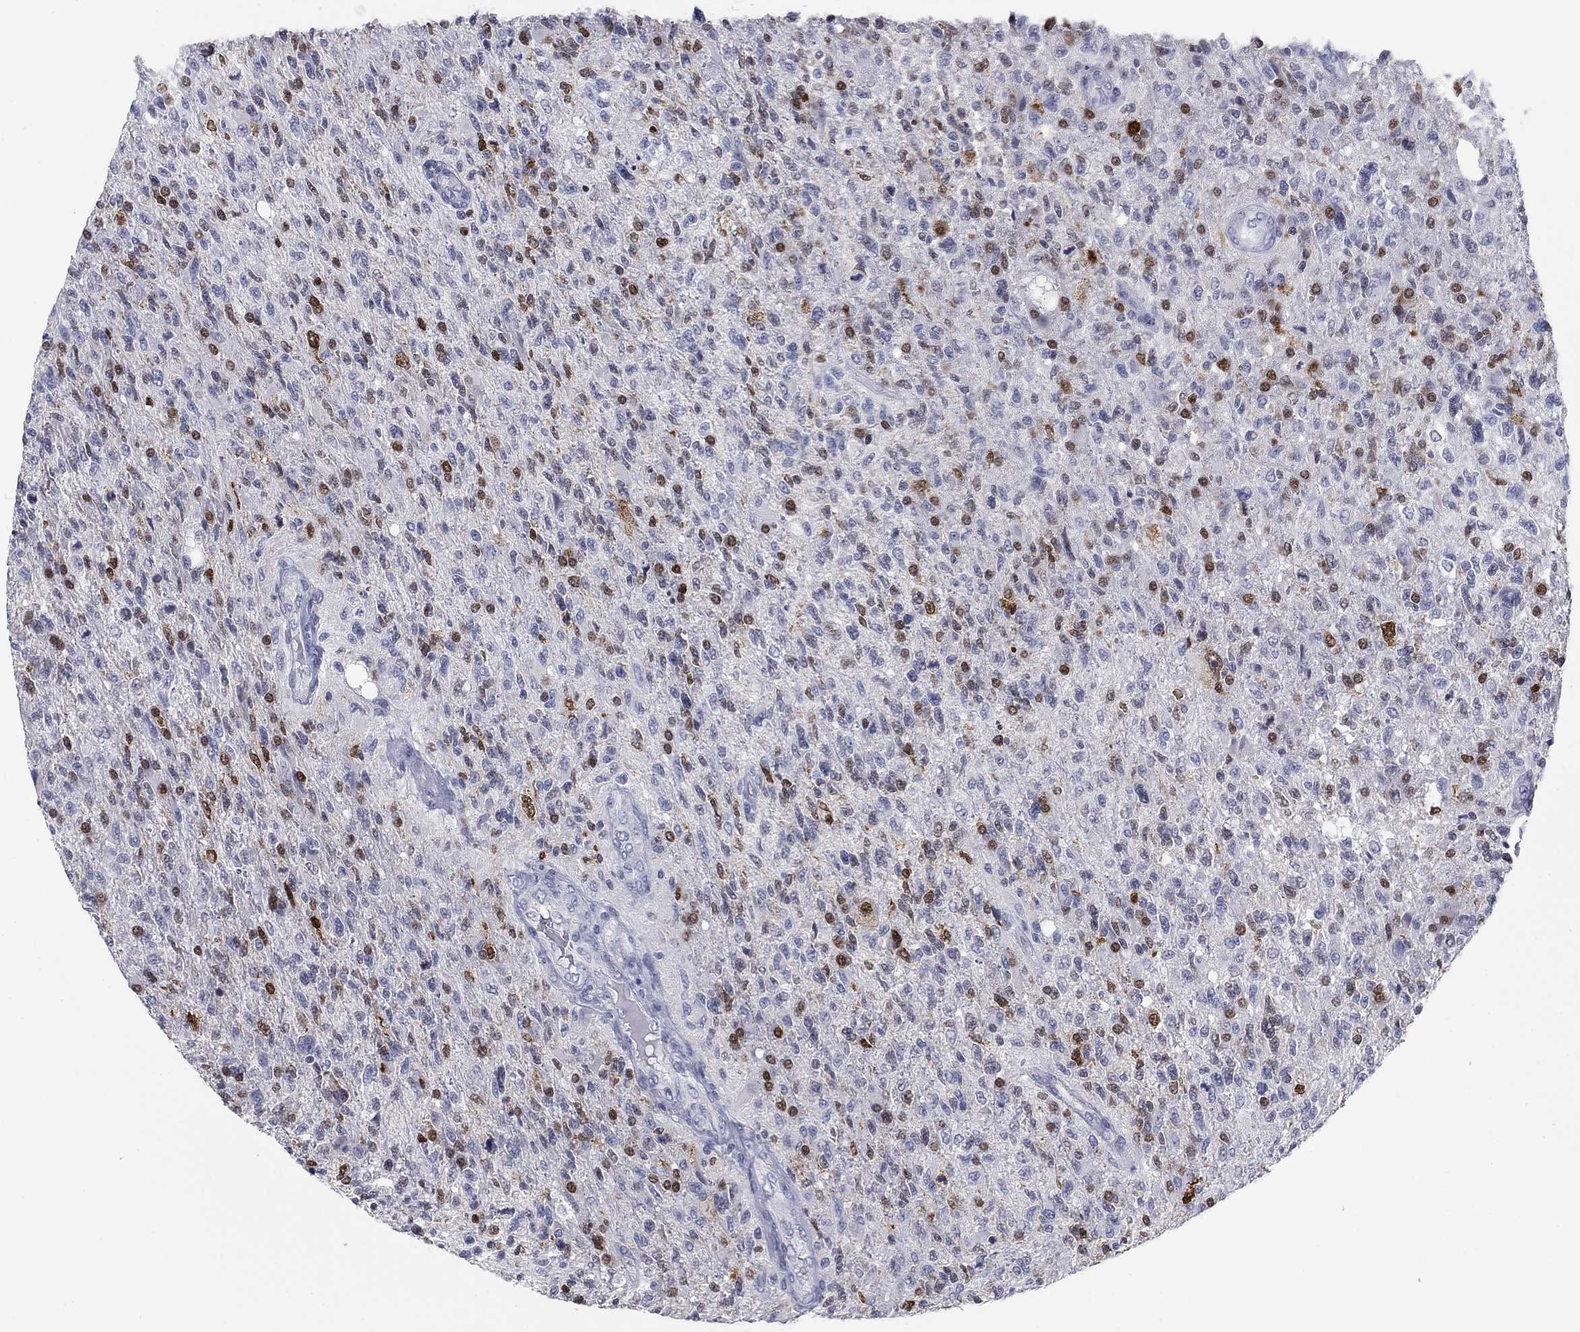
{"staining": {"intensity": "moderate", "quantity": "<25%", "location": "nuclear"}, "tissue": "glioma", "cell_type": "Tumor cells", "image_type": "cancer", "snomed": [{"axis": "morphology", "description": "Glioma, malignant, High grade"}, {"axis": "topography", "description": "Brain"}], "caption": "Moderate nuclear protein positivity is identified in about <25% of tumor cells in glioma.", "gene": "ELAVL4", "patient": {"sex": "male", "age": 56}}